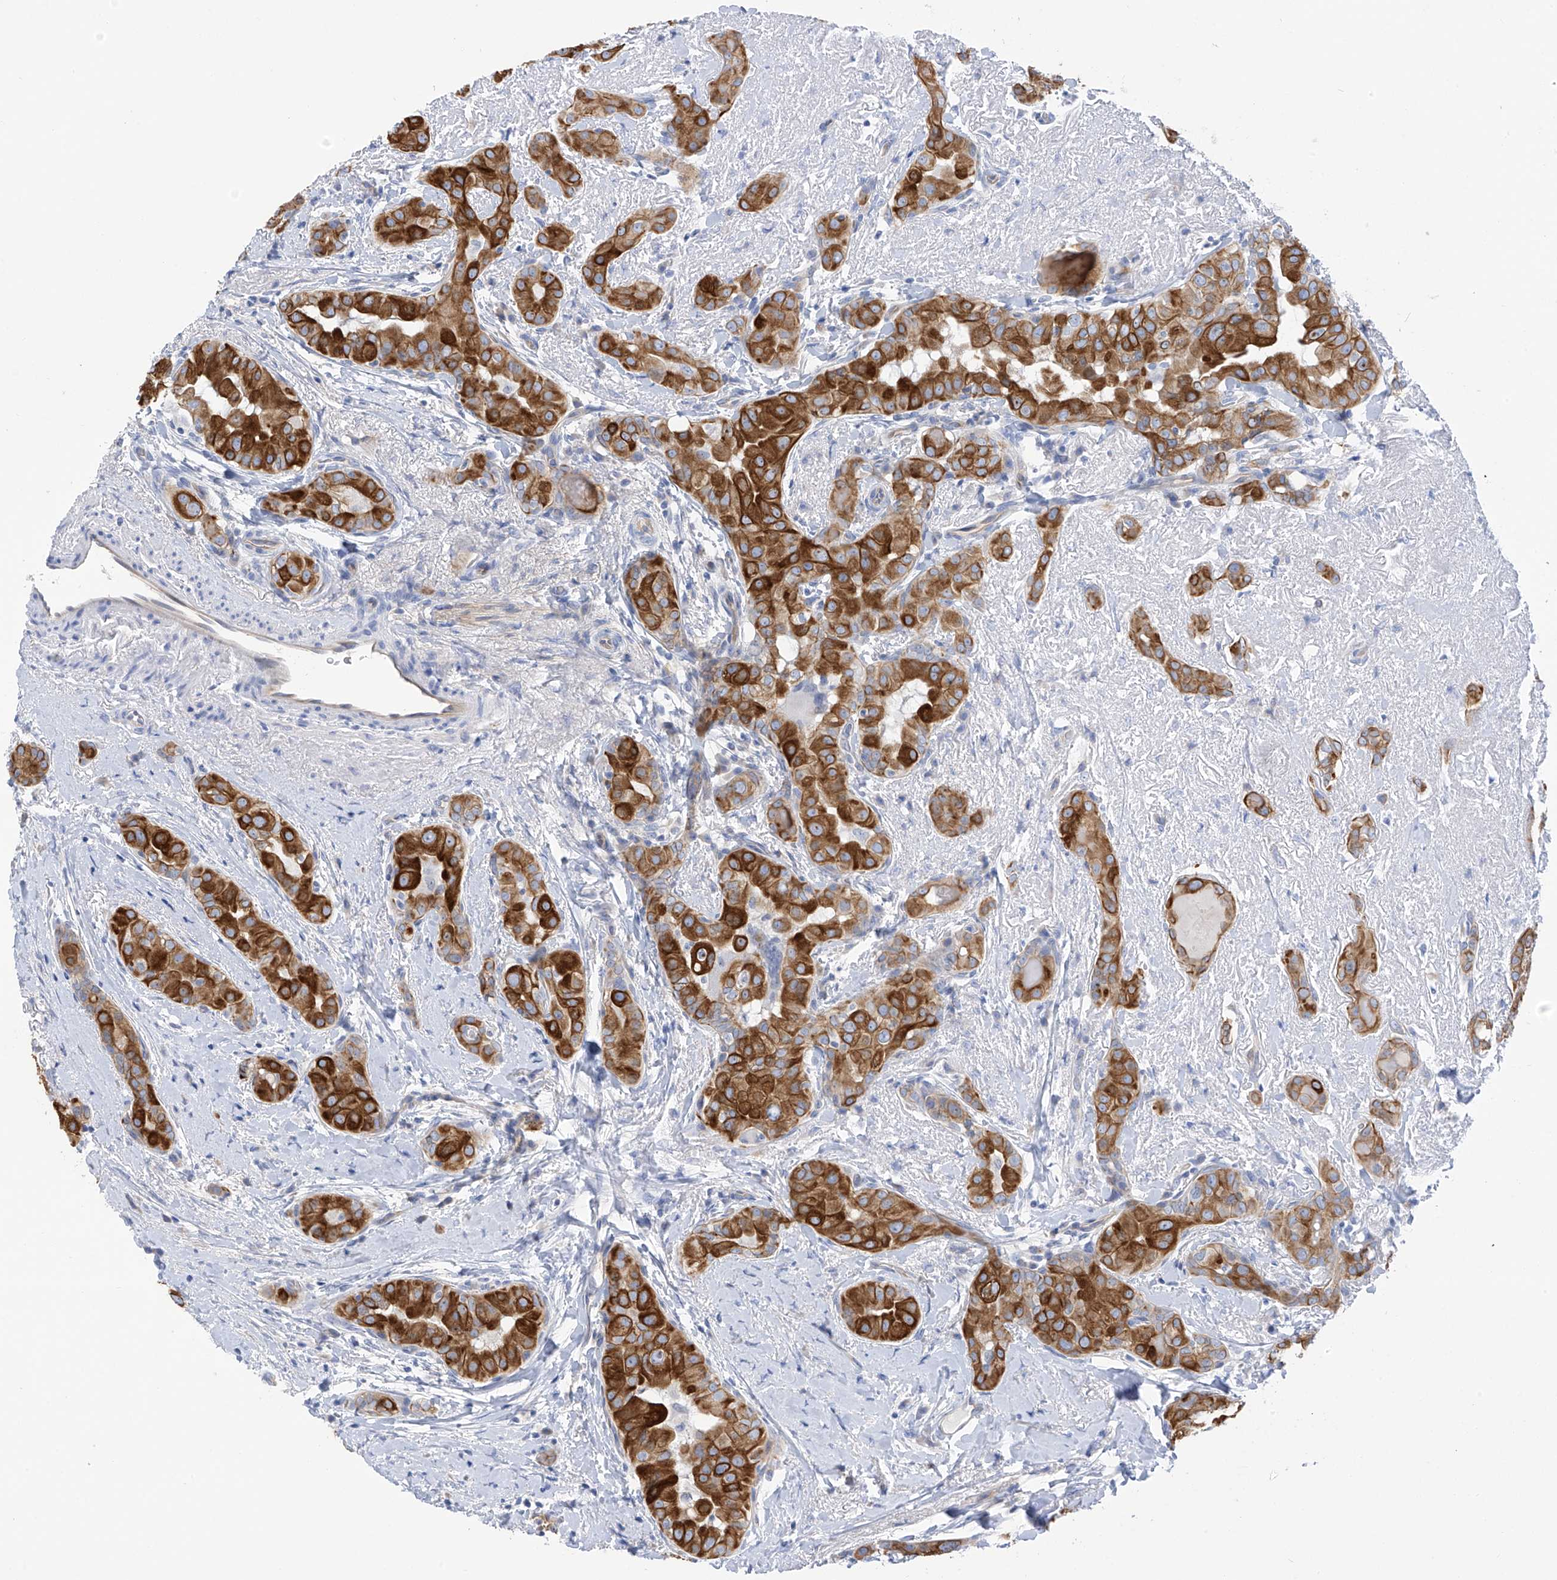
{"staining": {"intensity": "moderate", "quantity": ">75%", "location": "cytoplasmic/membranous"}, "tissue": "thyroid cancer", "cell_type": "Tumor cells", "image_type": "cancer", "snomed": [{"axis": "morphology", "description": "Papillary adenocarcinoma, NOS"}, {"axis": "topography", "description": "Thyroid gland"}], "caption": "Immunohistochemical staining of human papillary adenocarcinoma (thyroid) exhibits medium levels of moderate cytoplasmic/membranous positivity in about >75% of tumor cells.", "gene": "PIK3C2B", "patient": {"sex": "male", "age": 33}}